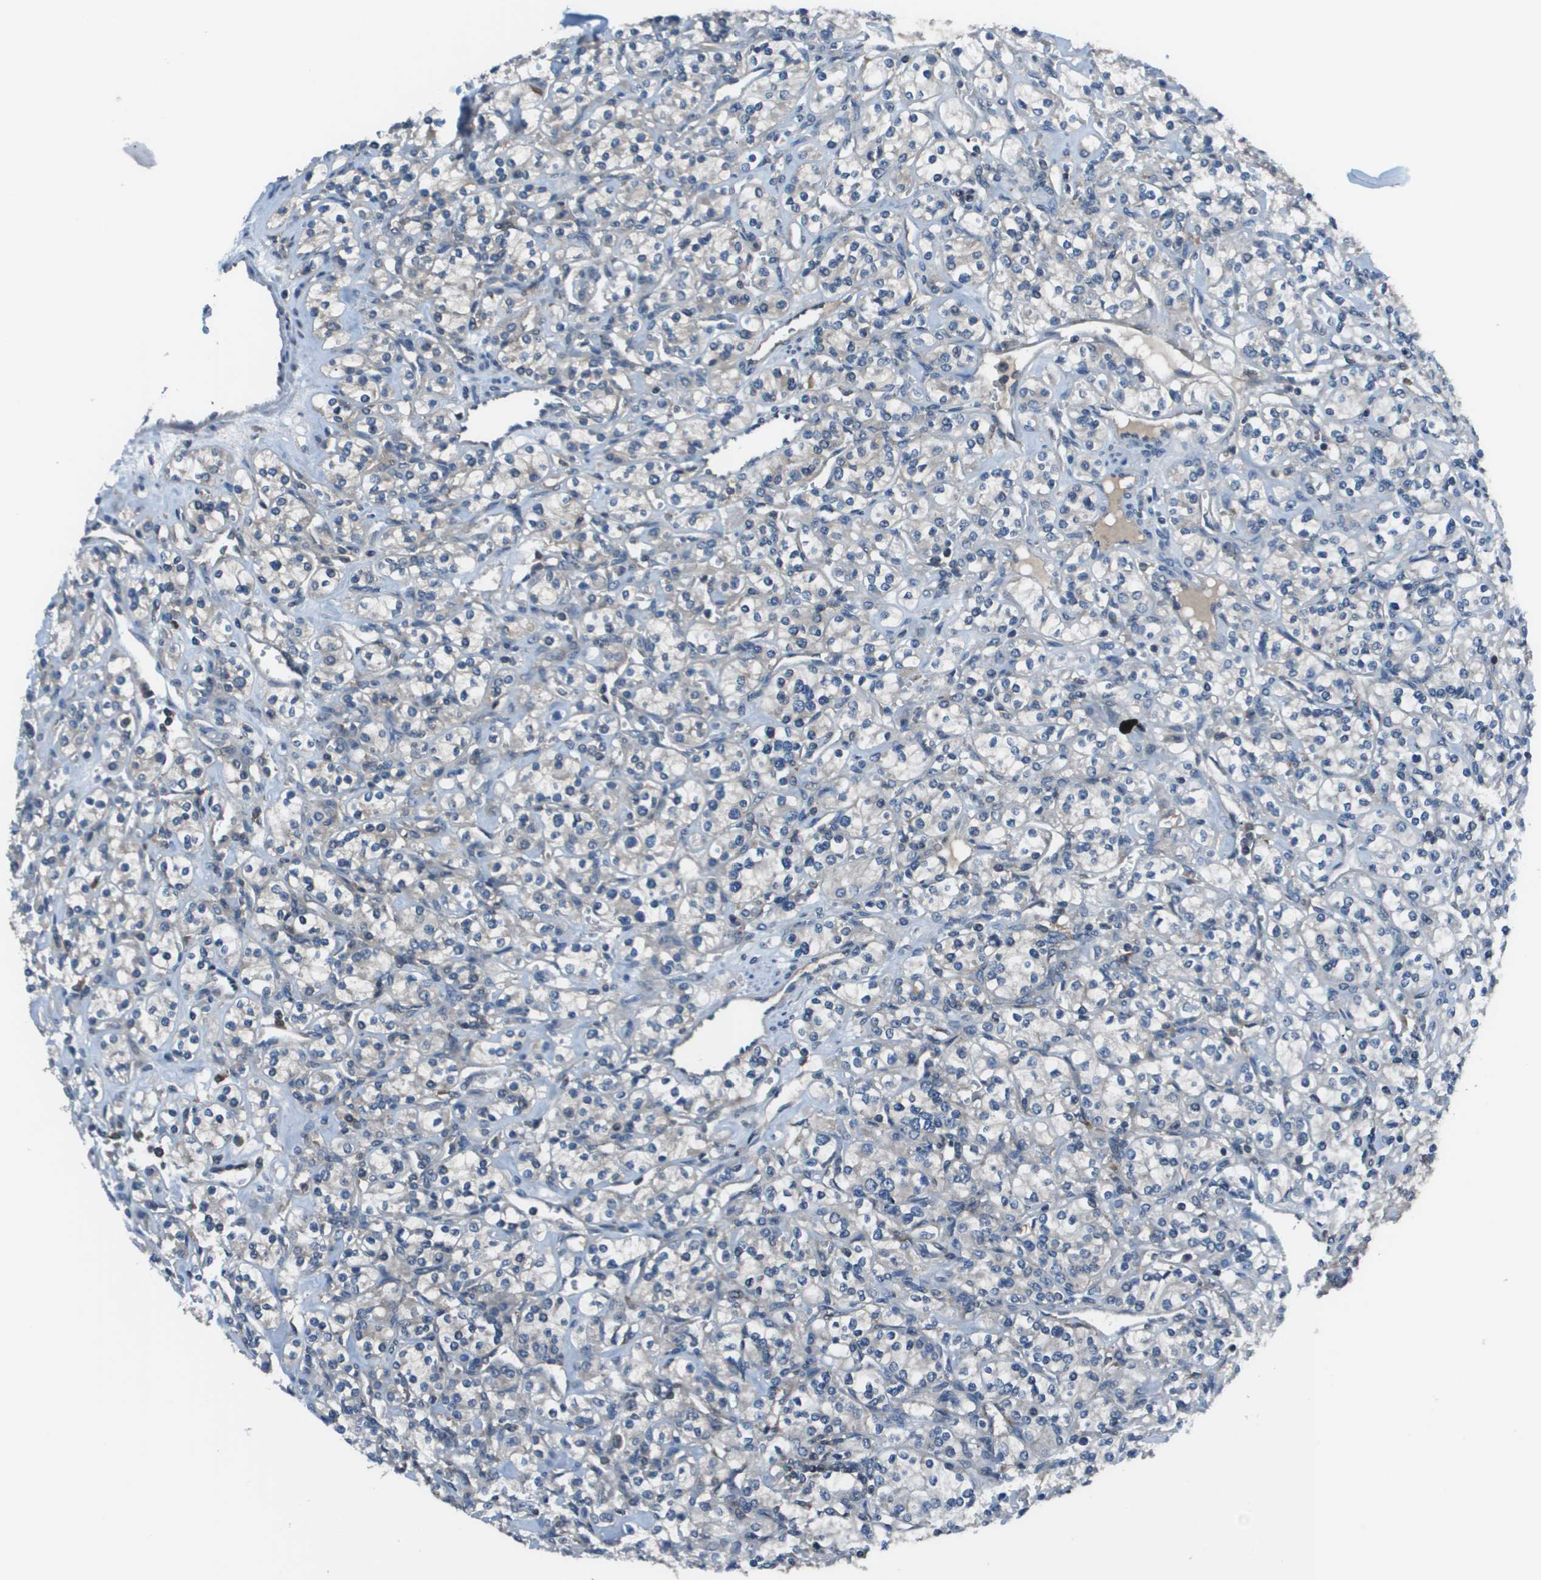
{"staining": {"intensity": "negative", "quantity": "none", "location": "none"}, "tissue": "renal cancer", "cell_type": "Tumor cells", "image_type": "cancer", "snomed": [{"axis": "morphology", "description": "Adenocarcinoma, NOS"}, {"axis": "topography", "description": "Kidney"}], "caption": "There is no significant positivity in tumor cells of renal adenocarcinoma.", "gene": "EIF3B", "patient": {"sex": "male", "age": 77}}